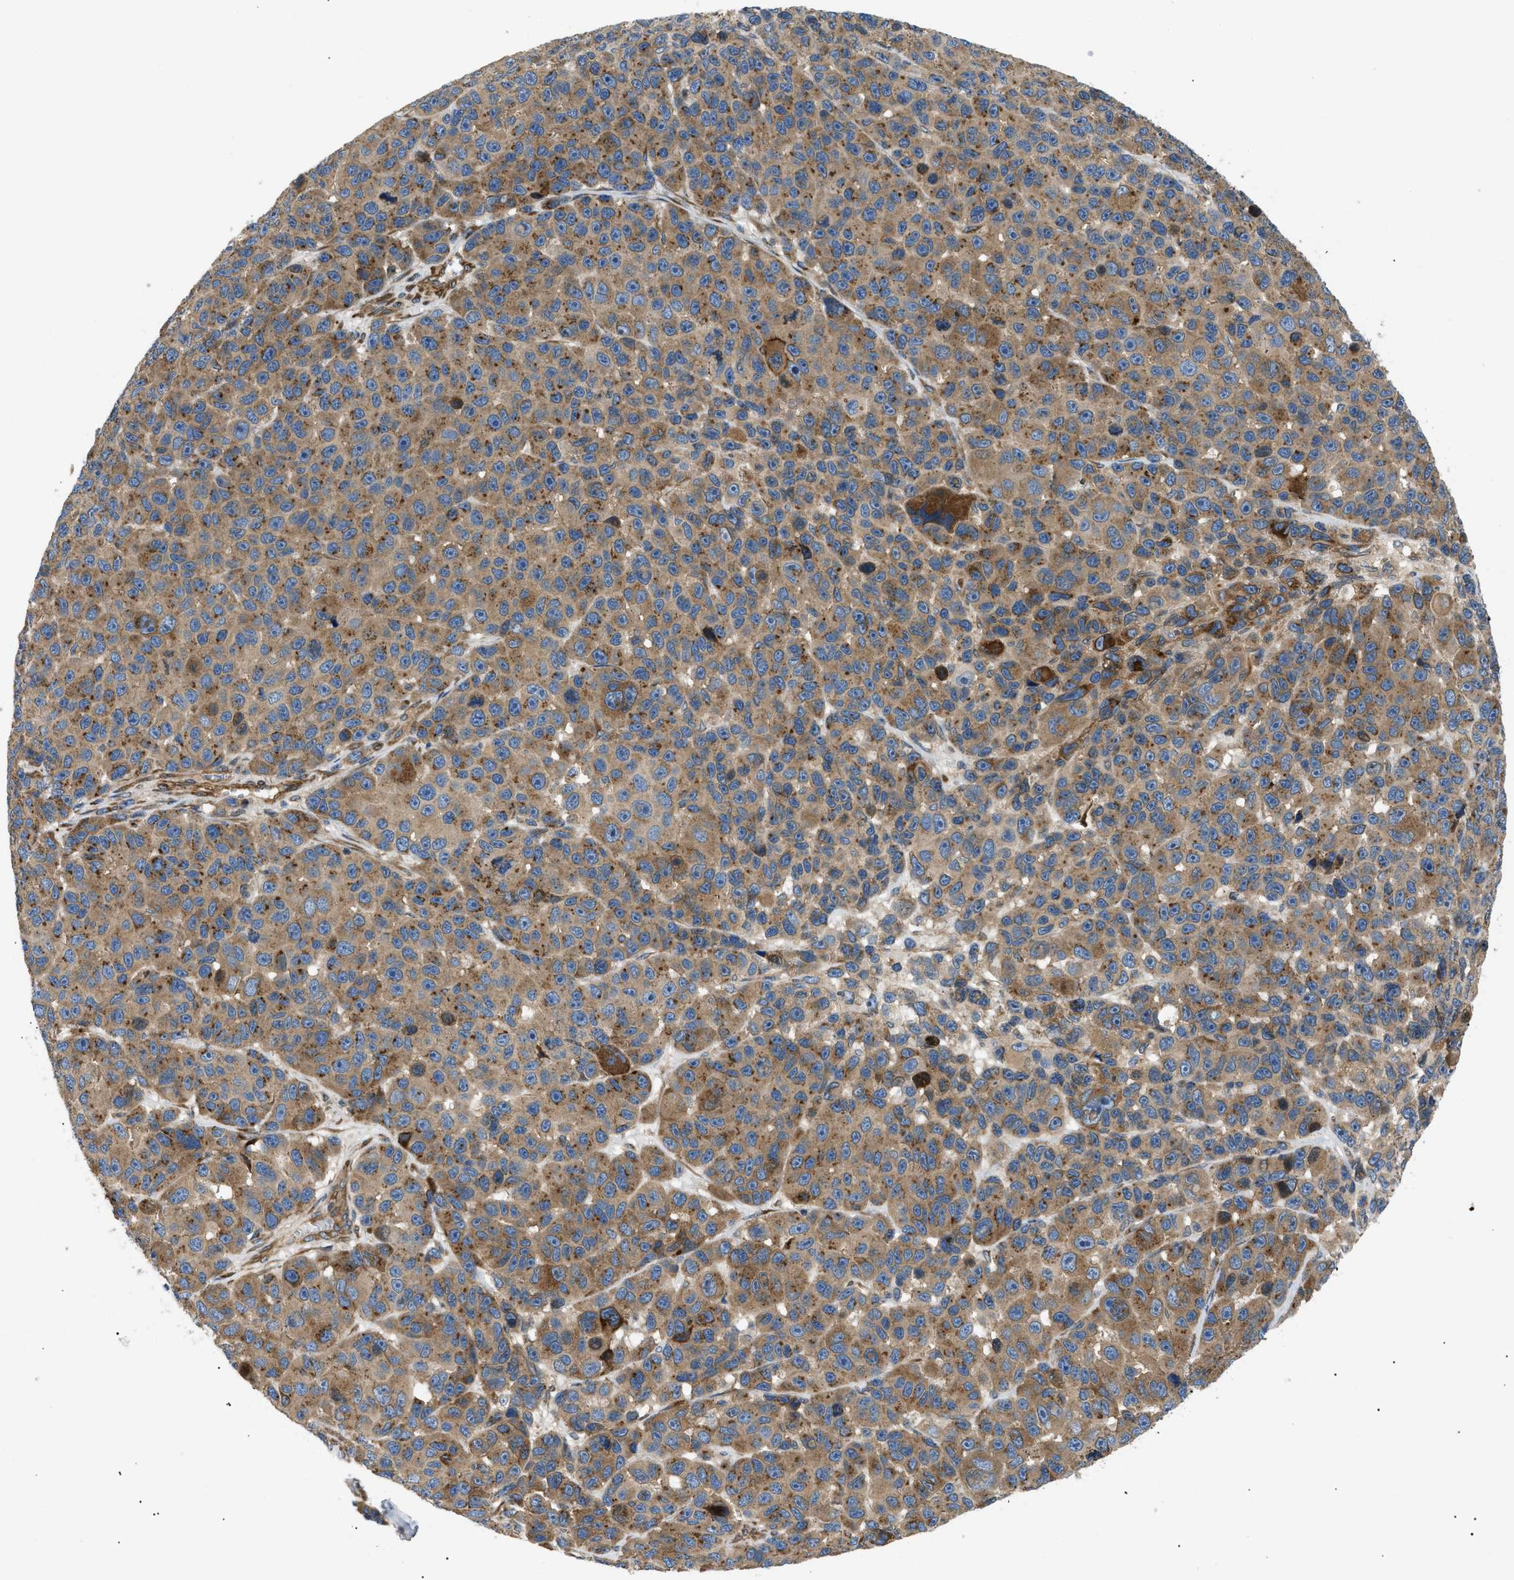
{"staining": {"intensity": "moderate", "quantity": ">75%", "location": "cytoplasmic/membranous"}, "tissue": "melanoma", "cell_type": "Tumor cells", "image_type": "cancer", "snomed": [{"axis": "morphology", "description": "Malignant melanoma, NOS"}, {"axis": "topography", "description": "Skin"}], "caption": "IHC of melanoma demonstrates medium levels of moderate cytoplasmic/membranous expression in approximately >75% of tumor cells. The staining was performed using DAB to visualize the protein expression in brown, while the nuclei were stained in blue with hematoxylin (Magnification: 20x).", "gene": "LYSMD3", "patient": {"sex": "male", "age": 53}}